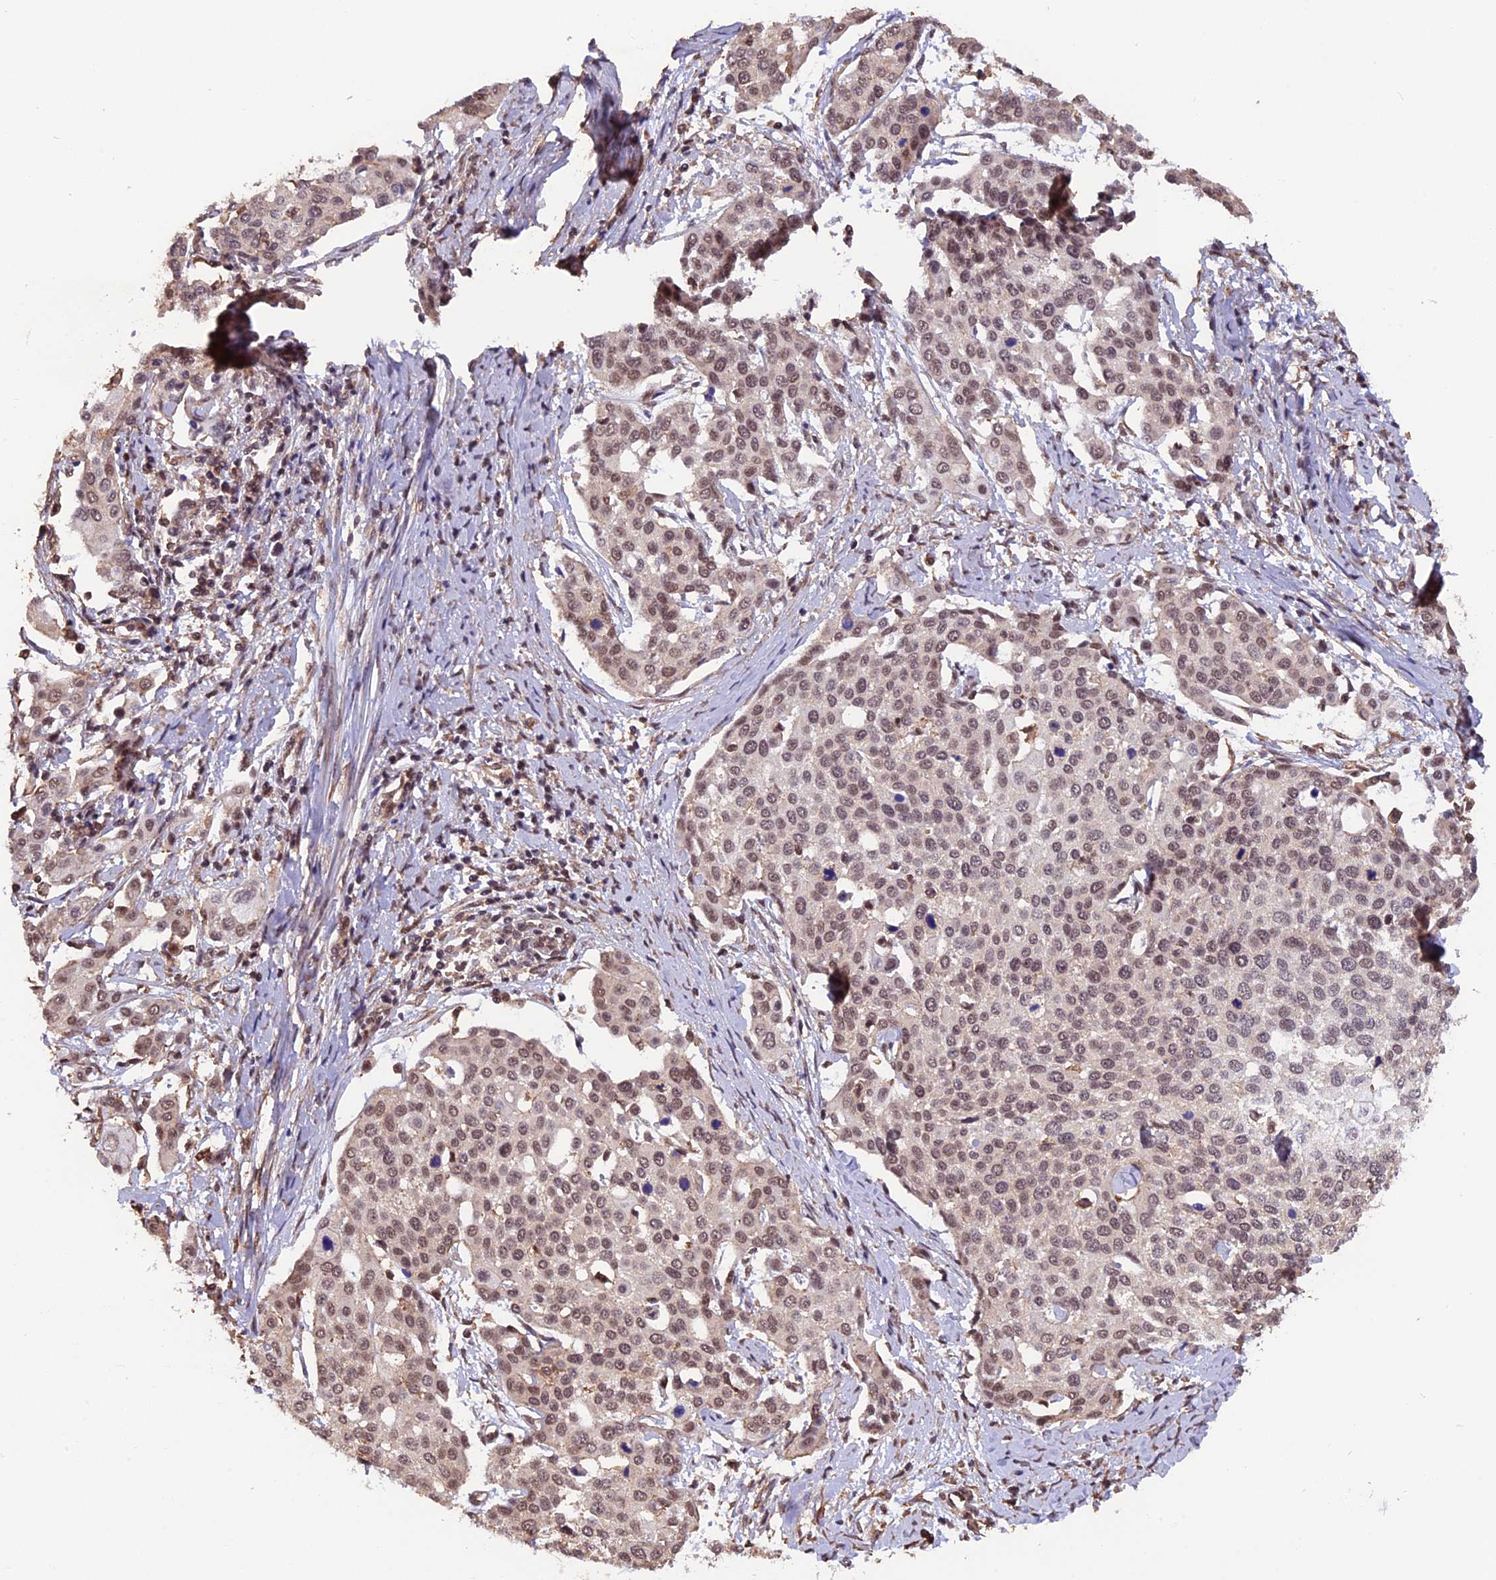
{"staining": {"intensity": "moderate", "quantity": ">75%", "location": "nuclear"}, "tissue": "cervical cancer", "cell_type": "Tumor cells", "image_type": "cancer", "snomed": [{"axis": "morphology", "description": "Squamous cell carcinoma, NOS"}, {"axis": "topography", "description": "Cervix"}], "caption": "Squamous cell carcinoma (cervical) stained with DAB immunohistochemistry (IHC) reveals medium levels of moderate nuclear expression in approximately >75% of tumor cells.", "gene": "ZC3H4", "patient": {"sex": "female", "age": 44}}